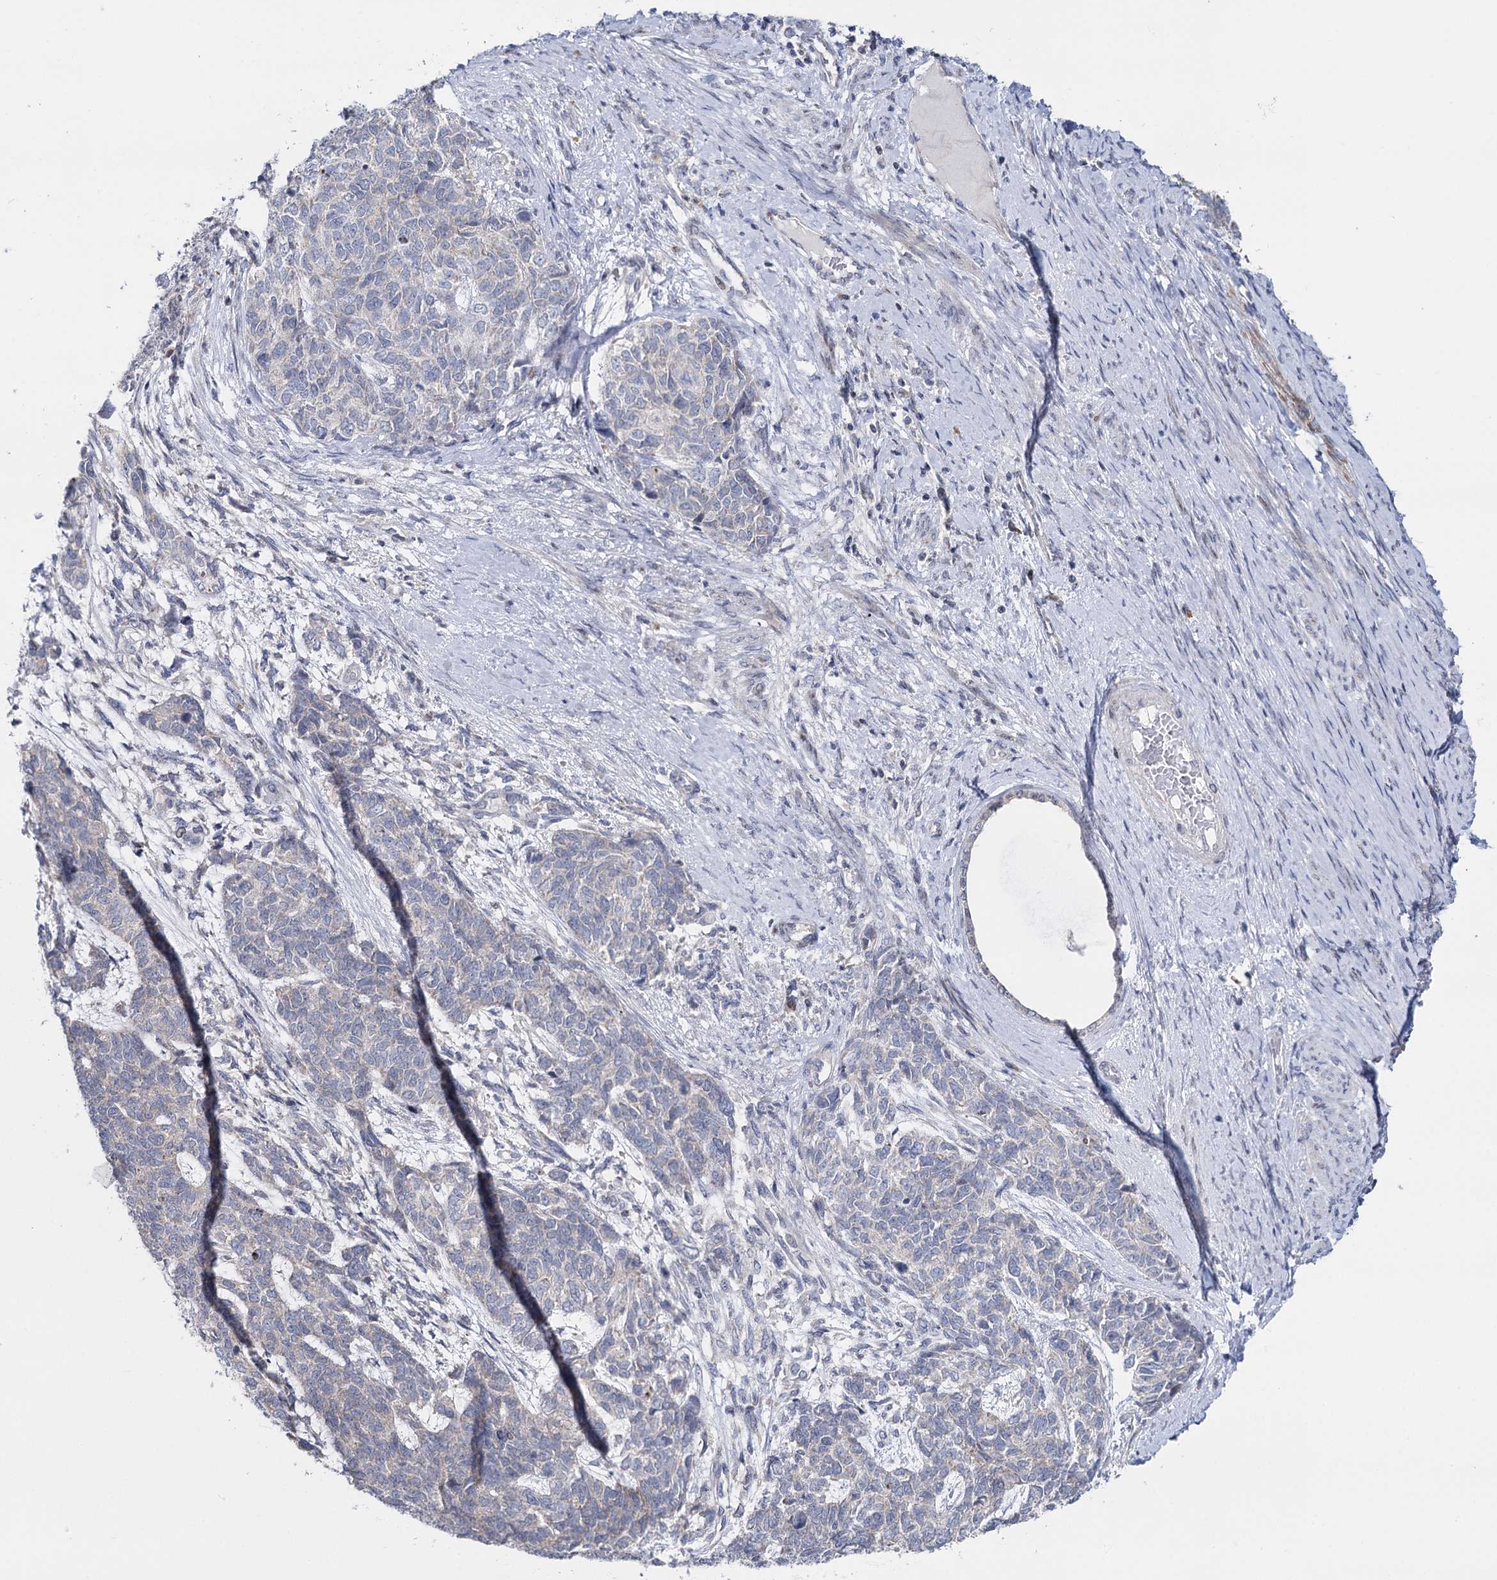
{"staining": {"intensity": "negative", "quantity": "none", "location": "none"}, "tissue": "cervical cancer", "cell_type": "Tumor cells", "image_type": "cancer", "snomed": [{"axis": "morphology", "description": "Squamous cell carcinoma, NOS"}, {"axis": "topography", "description": "Cervix"}], "caption": "DAB (3,3'-diaminobenzidine) immunohistochemical staining of human cervical cancer (squamous cell carcinoma) demonstrates no significant expression in tumor cells.", "gene": "PTGR1", "patient": {"sex": "female", "age": 63}}